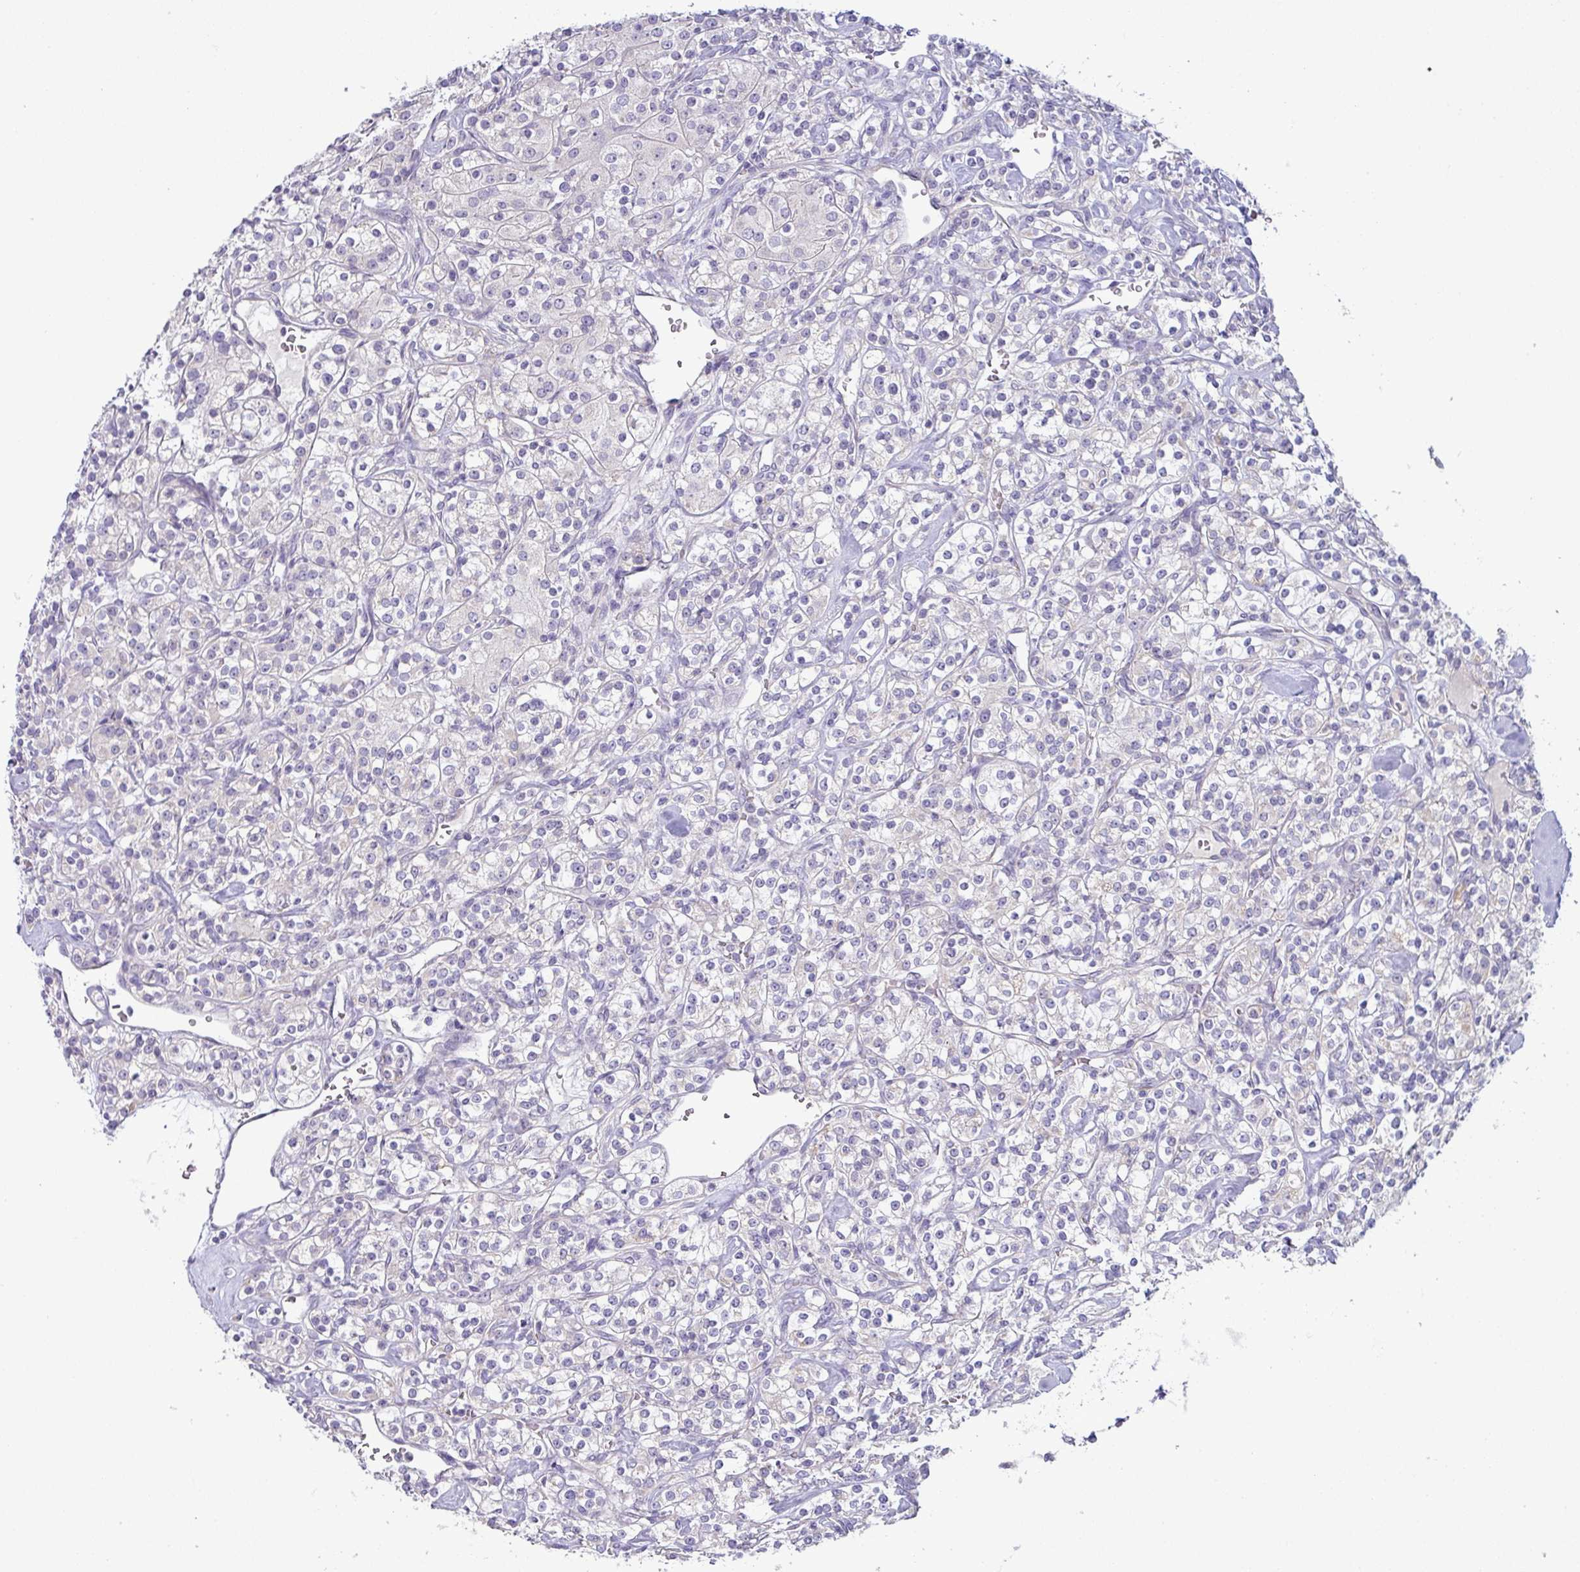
{"staining": {"intensity": "negative", "quantity": "none", "location": "none"}, "tissue": "renal cancer", "cell_type": "Tumor cells", "image_type": "cancer", "snomed": [{"axis": "morphology", "description": "Adenocarcinoma, NOS"}, {"axis": "topography", "description": "Kidney"}], "caption": "Tumor cells are negative for protein expression in human renal cancer. (DAB (3,3'-diaminobenzidine) immunohistochemistry, high magnification).", "gene": "HBEGF", "patient": {"sex": "male", "age": 77}}